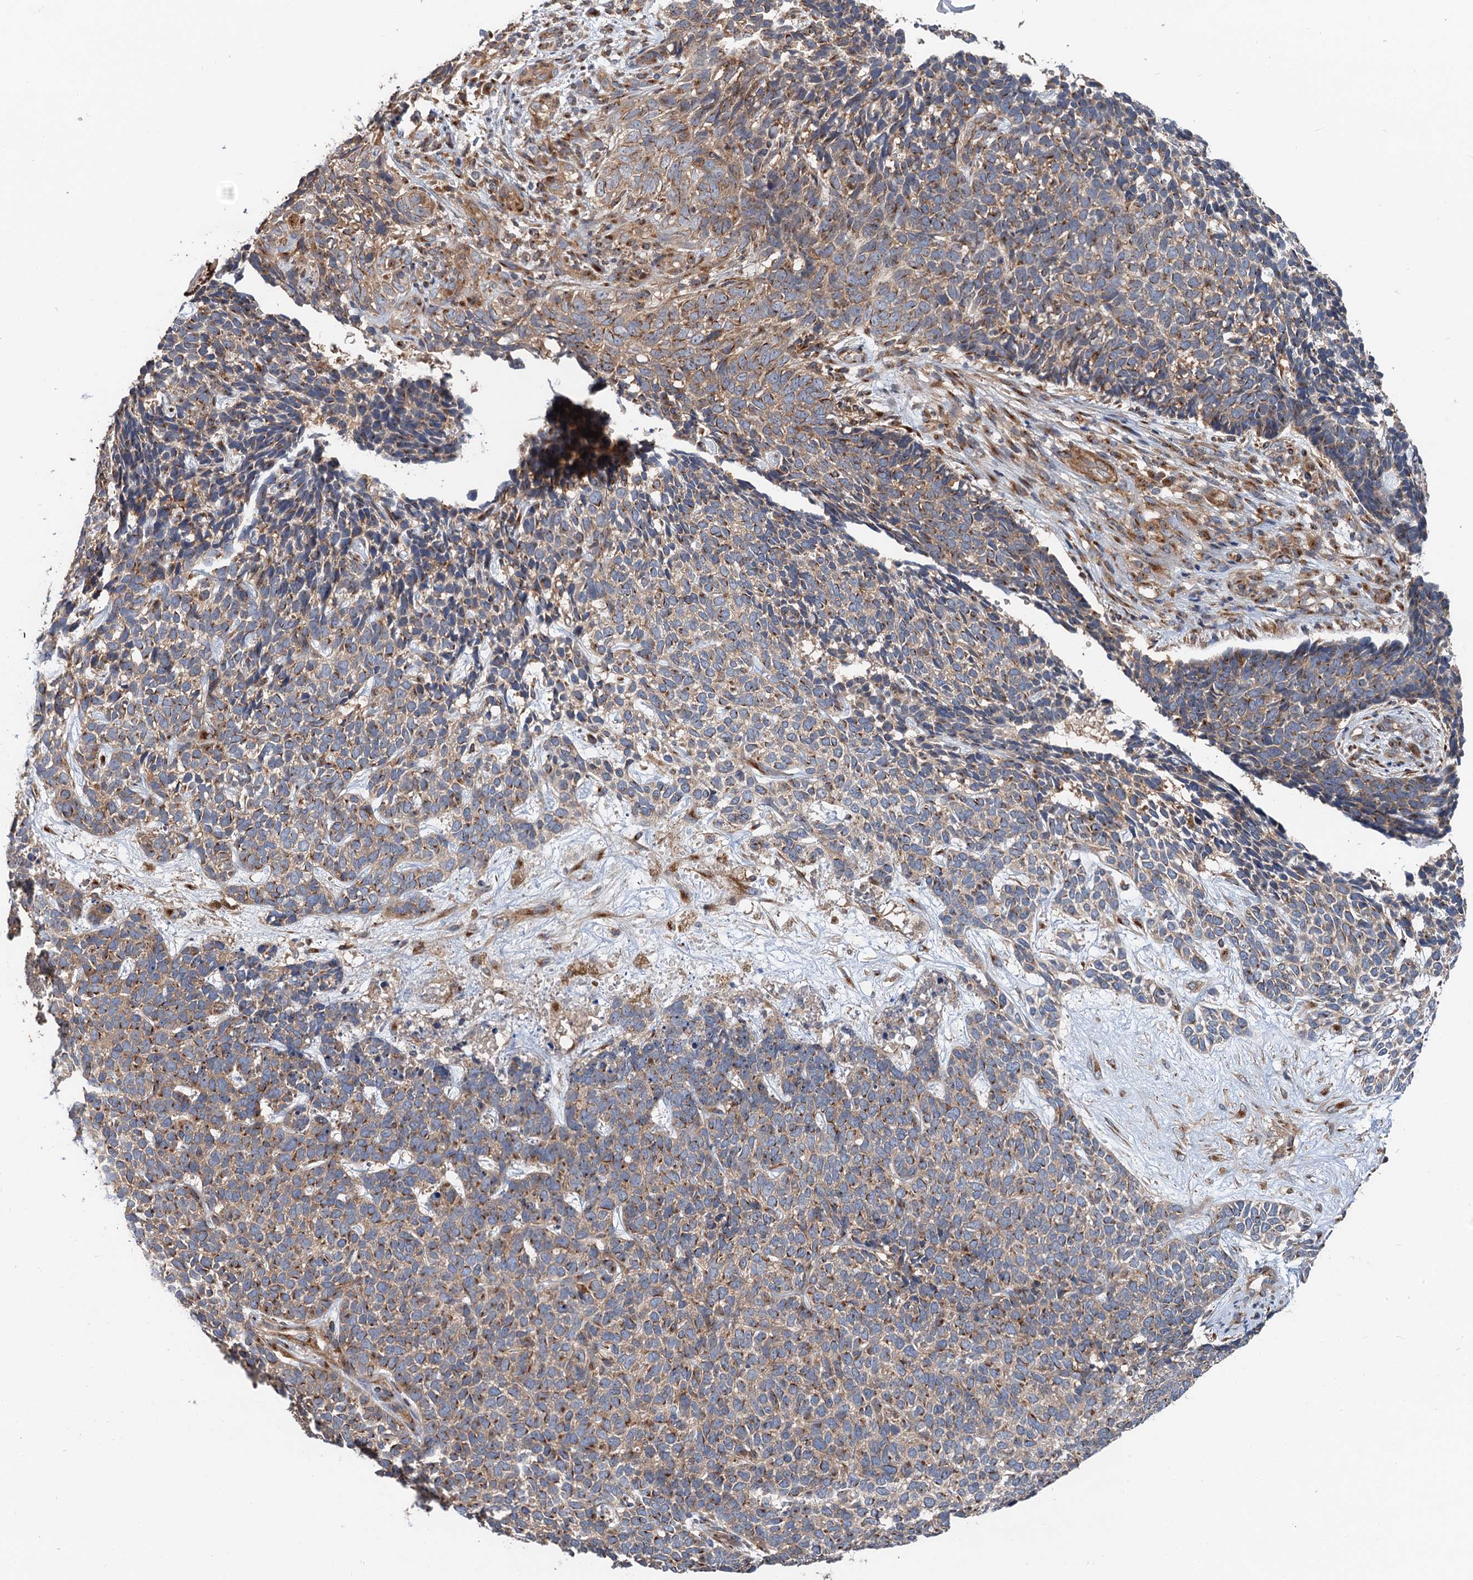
{"staining": {"intensity": "moderate", "quantity": "25%-75%", "location": "cytoplasmic/membranous"}, "tissue": "skin cancer", "cell_type": "Tumor cells", "image_type": "cancer", "snomed": [{"axis": "morphology", "description": "Basal cell carcinoma"}, {"axis": "topography", "description": "Skin"}], "caption": "High-power microscopy captured an immunohistochemistry (IHC) micrograph of skin cancer, revealing moderate cytoplasmic/membranous staining in about 25%-75% of tumor cells.", "gene": "ANKRD26", "patient": {"sex": "female", "age": 84}}